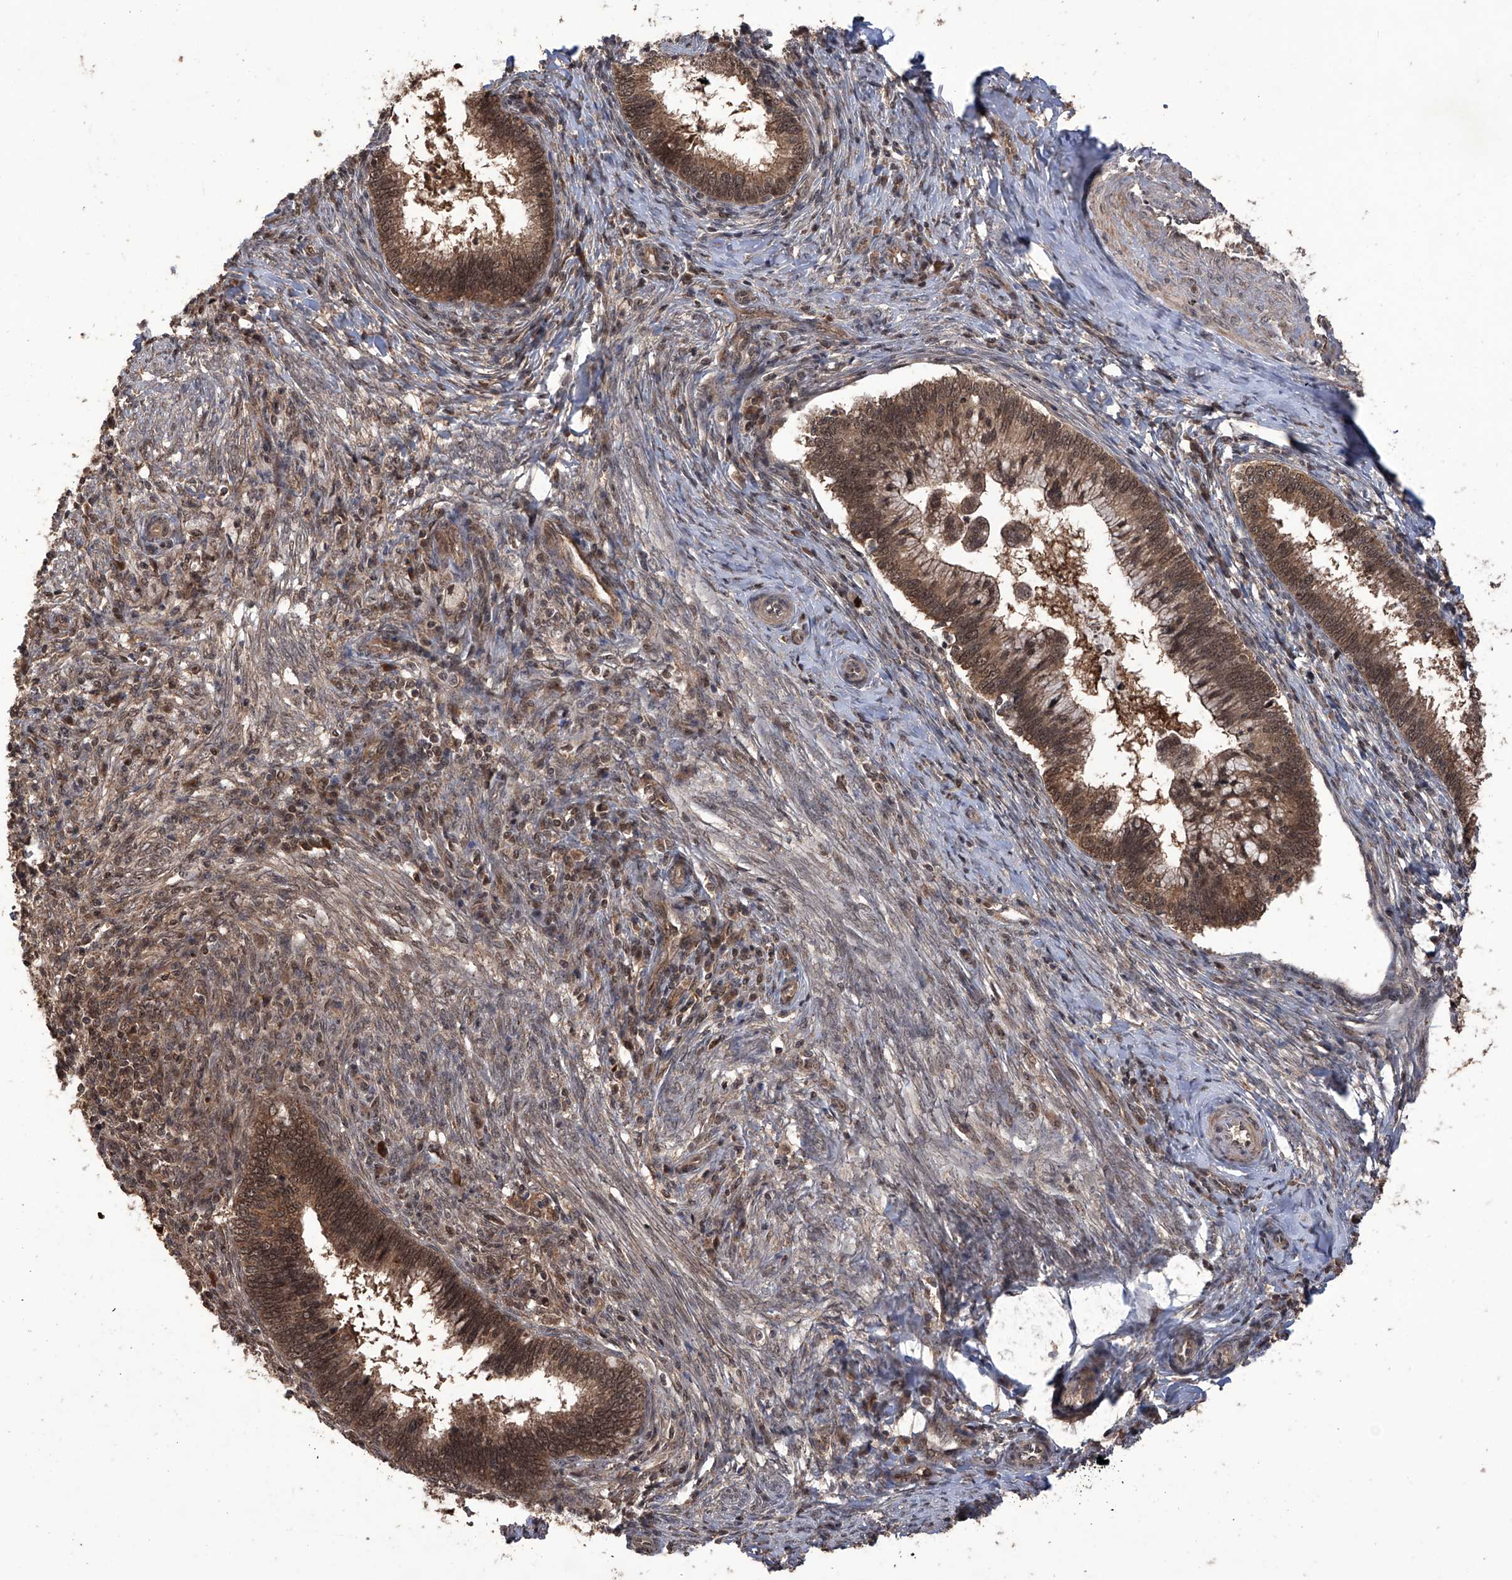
{"staining": {"intensity": "moderate", "quantity": ">75%", "location": "cytoplasmic/membranous,nuclear"}, "tissue": "cervical cancer", "cell_type": "Tumor cells", "image_type": "cancer", "snomed": [{"axis": "morphology", "description": "Adenocarcinoma, NOS"}, {"axis": "topography", "description": "Cervix"}], "caption": "Human adenocarcinoma (cervical) stained with a brown dye reveals moderate cytoplasmic/membranous and nuclear positive expression in about >75% of tumor cells.", "gene": "LYSMD4", "patient": {"sex": "female", "age": 36}}